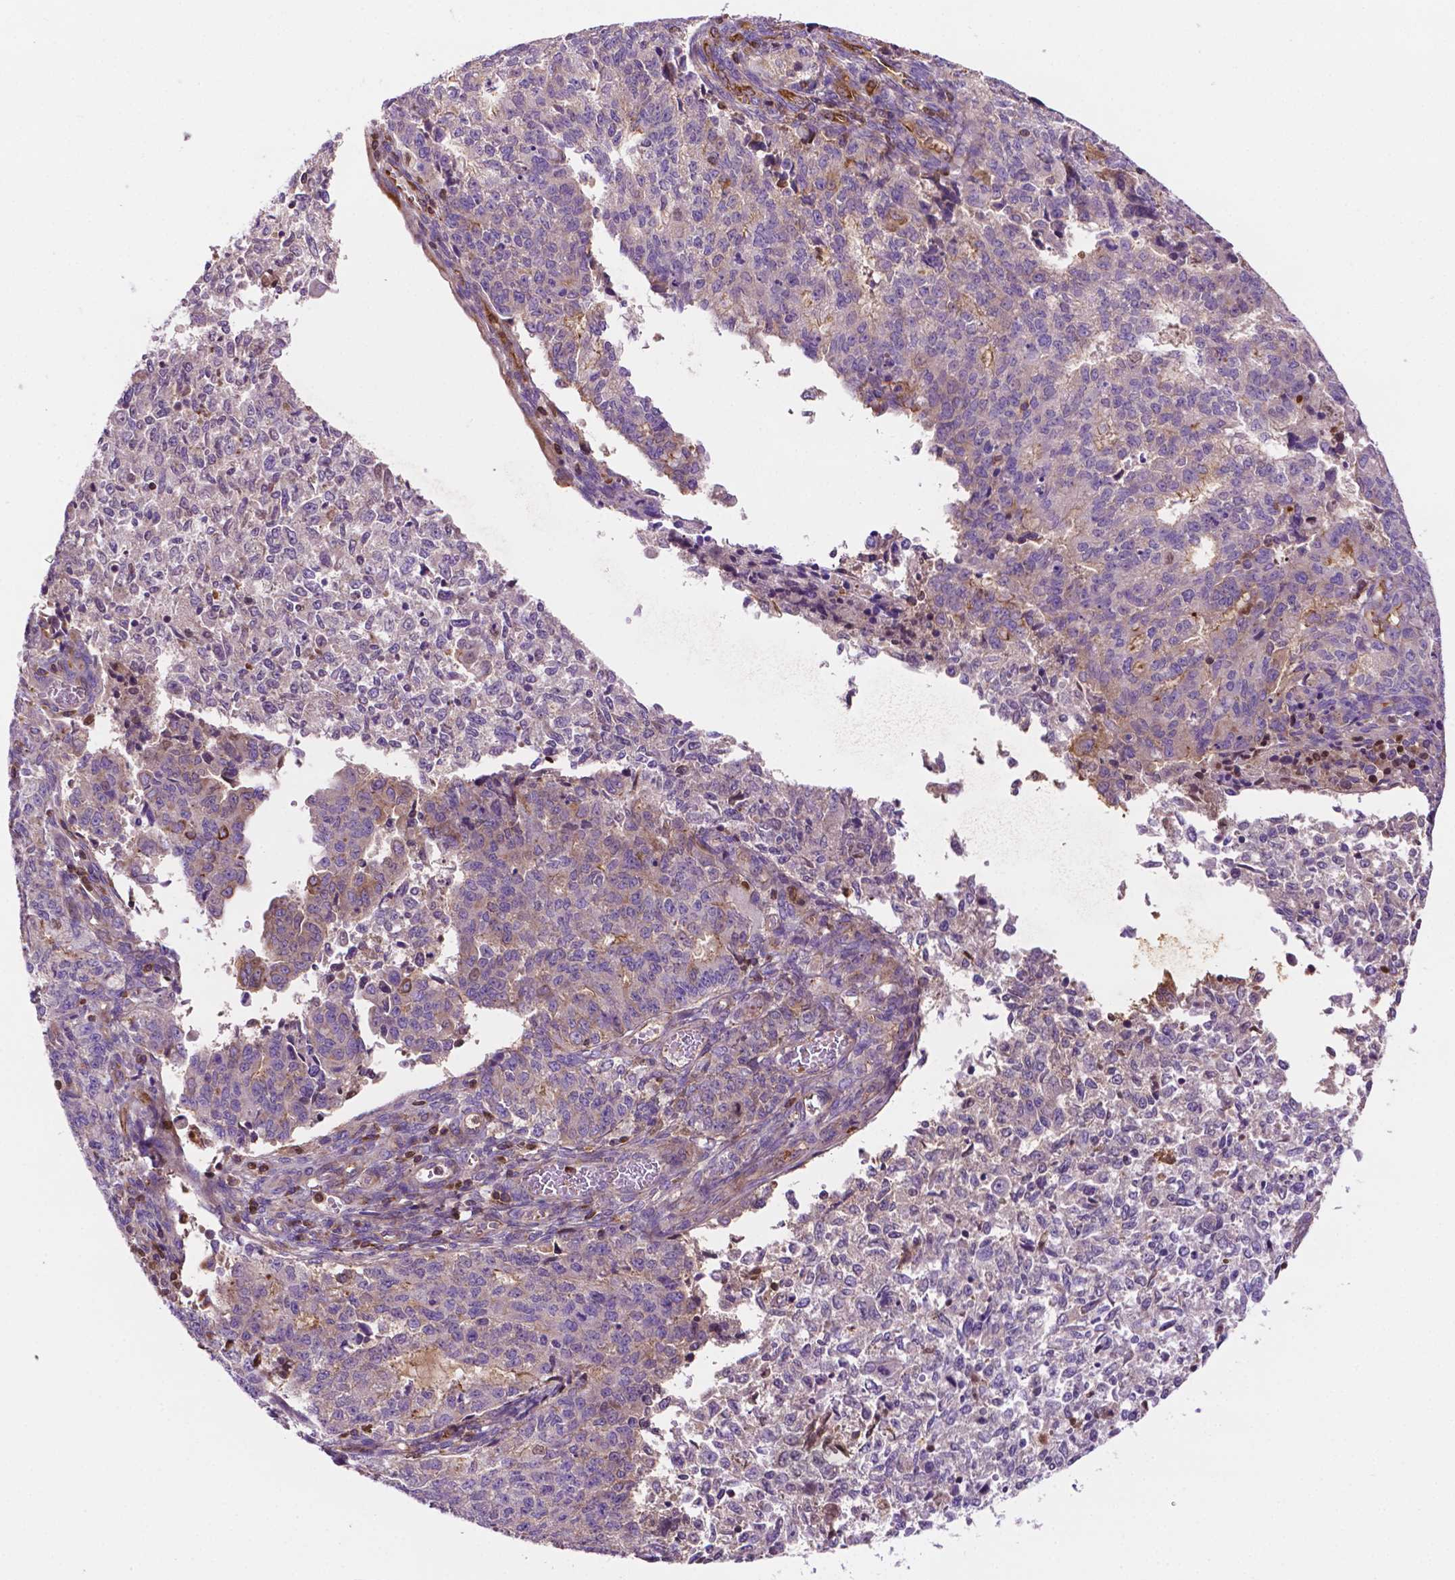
{"staining": {"intensity": "negative", "quantity": "none", "location": "none"}, "tissue": "endometrial cancer", "cell_type": "Tumor cells", "image_type": "cancer", "snomed": [{"axis": "morphology", "description": "Adenocarcinoma, NOS"}, {"axis": "topography", "description": "Endometrium"}], "caption": "Endometrial cancer (adenocarcinoma) stained for a protein using IHC exhibits no positivity tumor cells.", "gene": "DCN", "patient": {"sex": "female", "age": 50}}